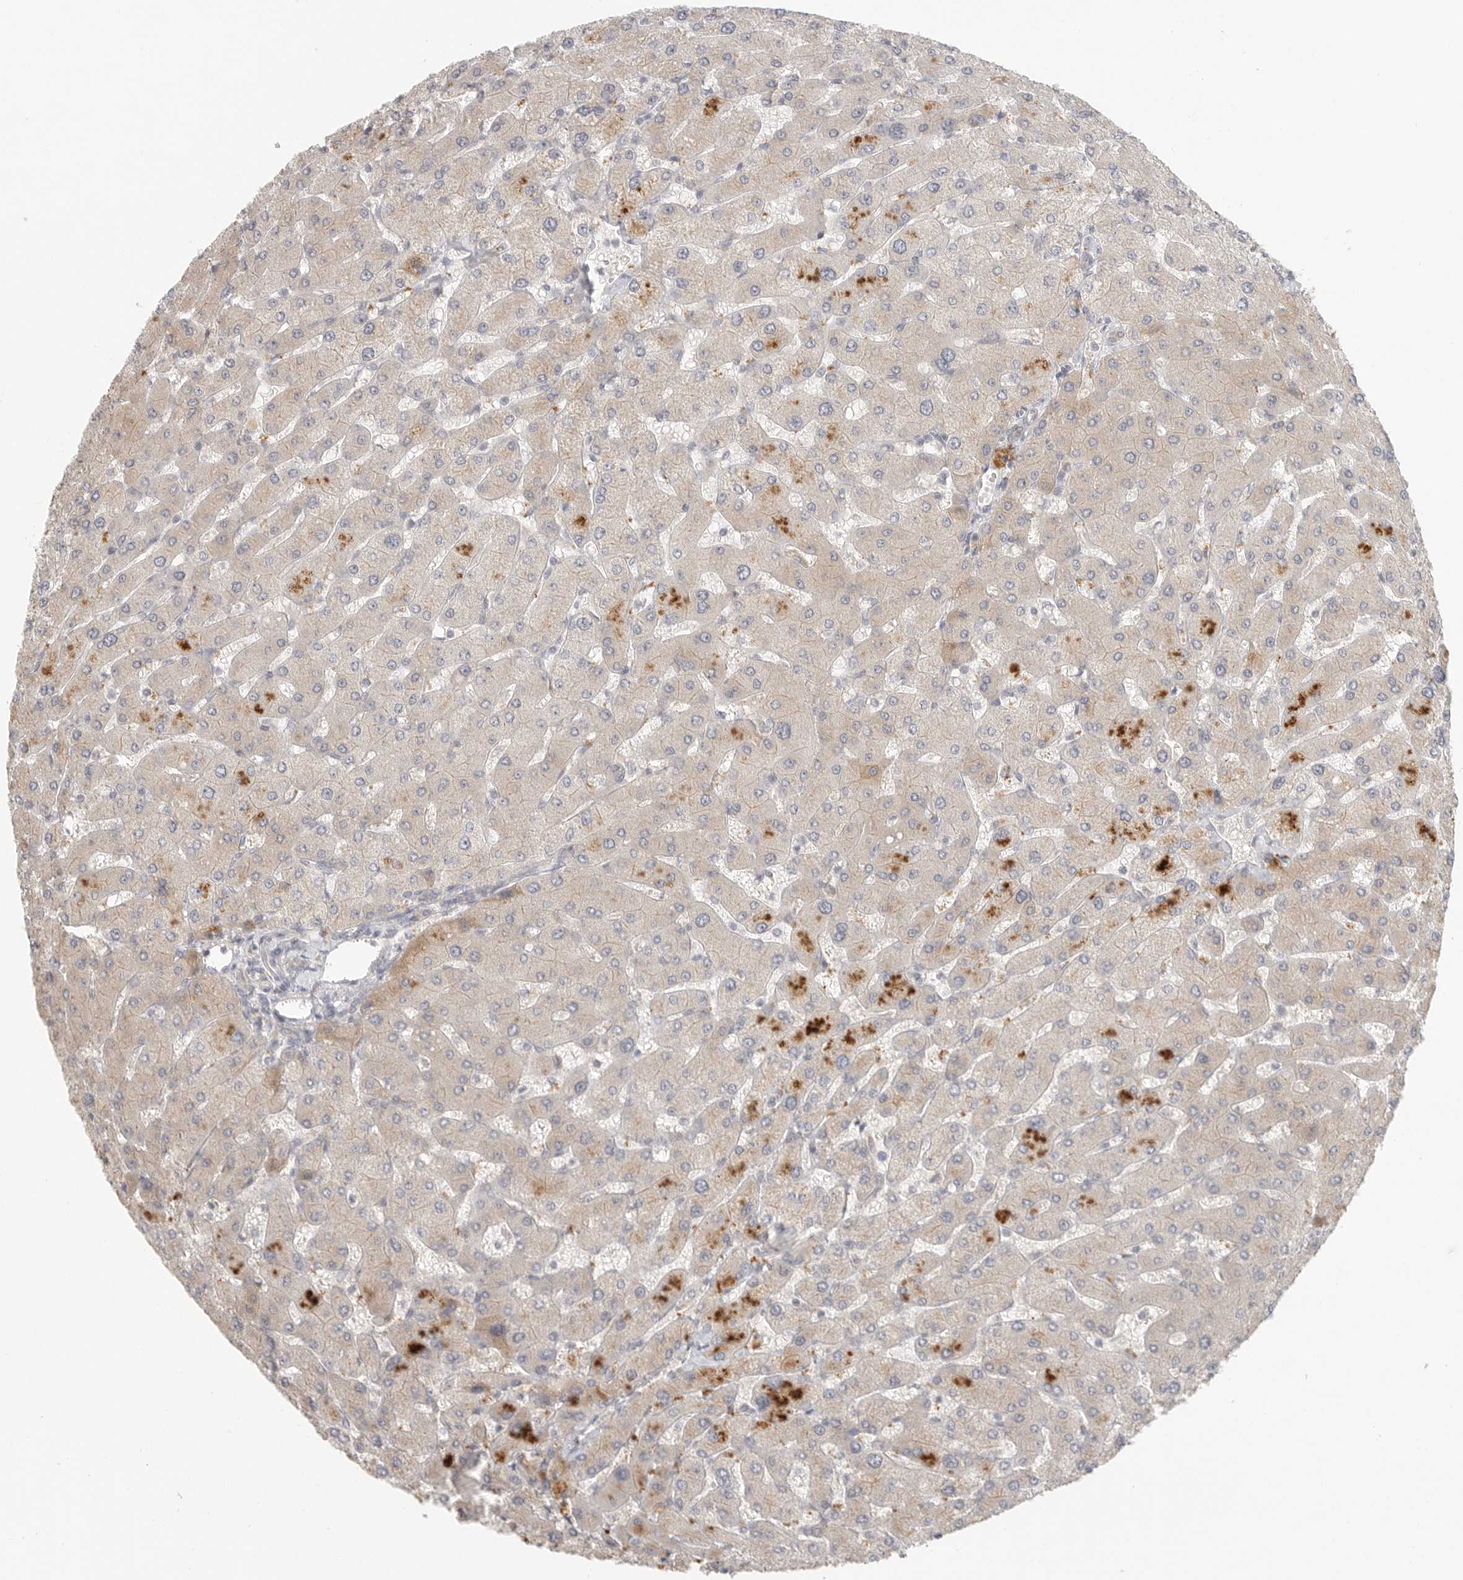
{"staining": {"intensity": "negative", "quantity": "none", "location": "none"}, "tissue": "liver", "cell_type": "Cholangiocytes", "image_type": "normal", "snomed": [{"axis": "morphology", "description": "Normal tissue, NOS"}, {"axis": "topography", "description": "Liver"}], "caption": "Unremarkable liver was stained to show a protein in brown. There is no significant expression in cholangiocytes.", "gene": "HDAC6", "patient": {"sex": "male", "age": 55}}